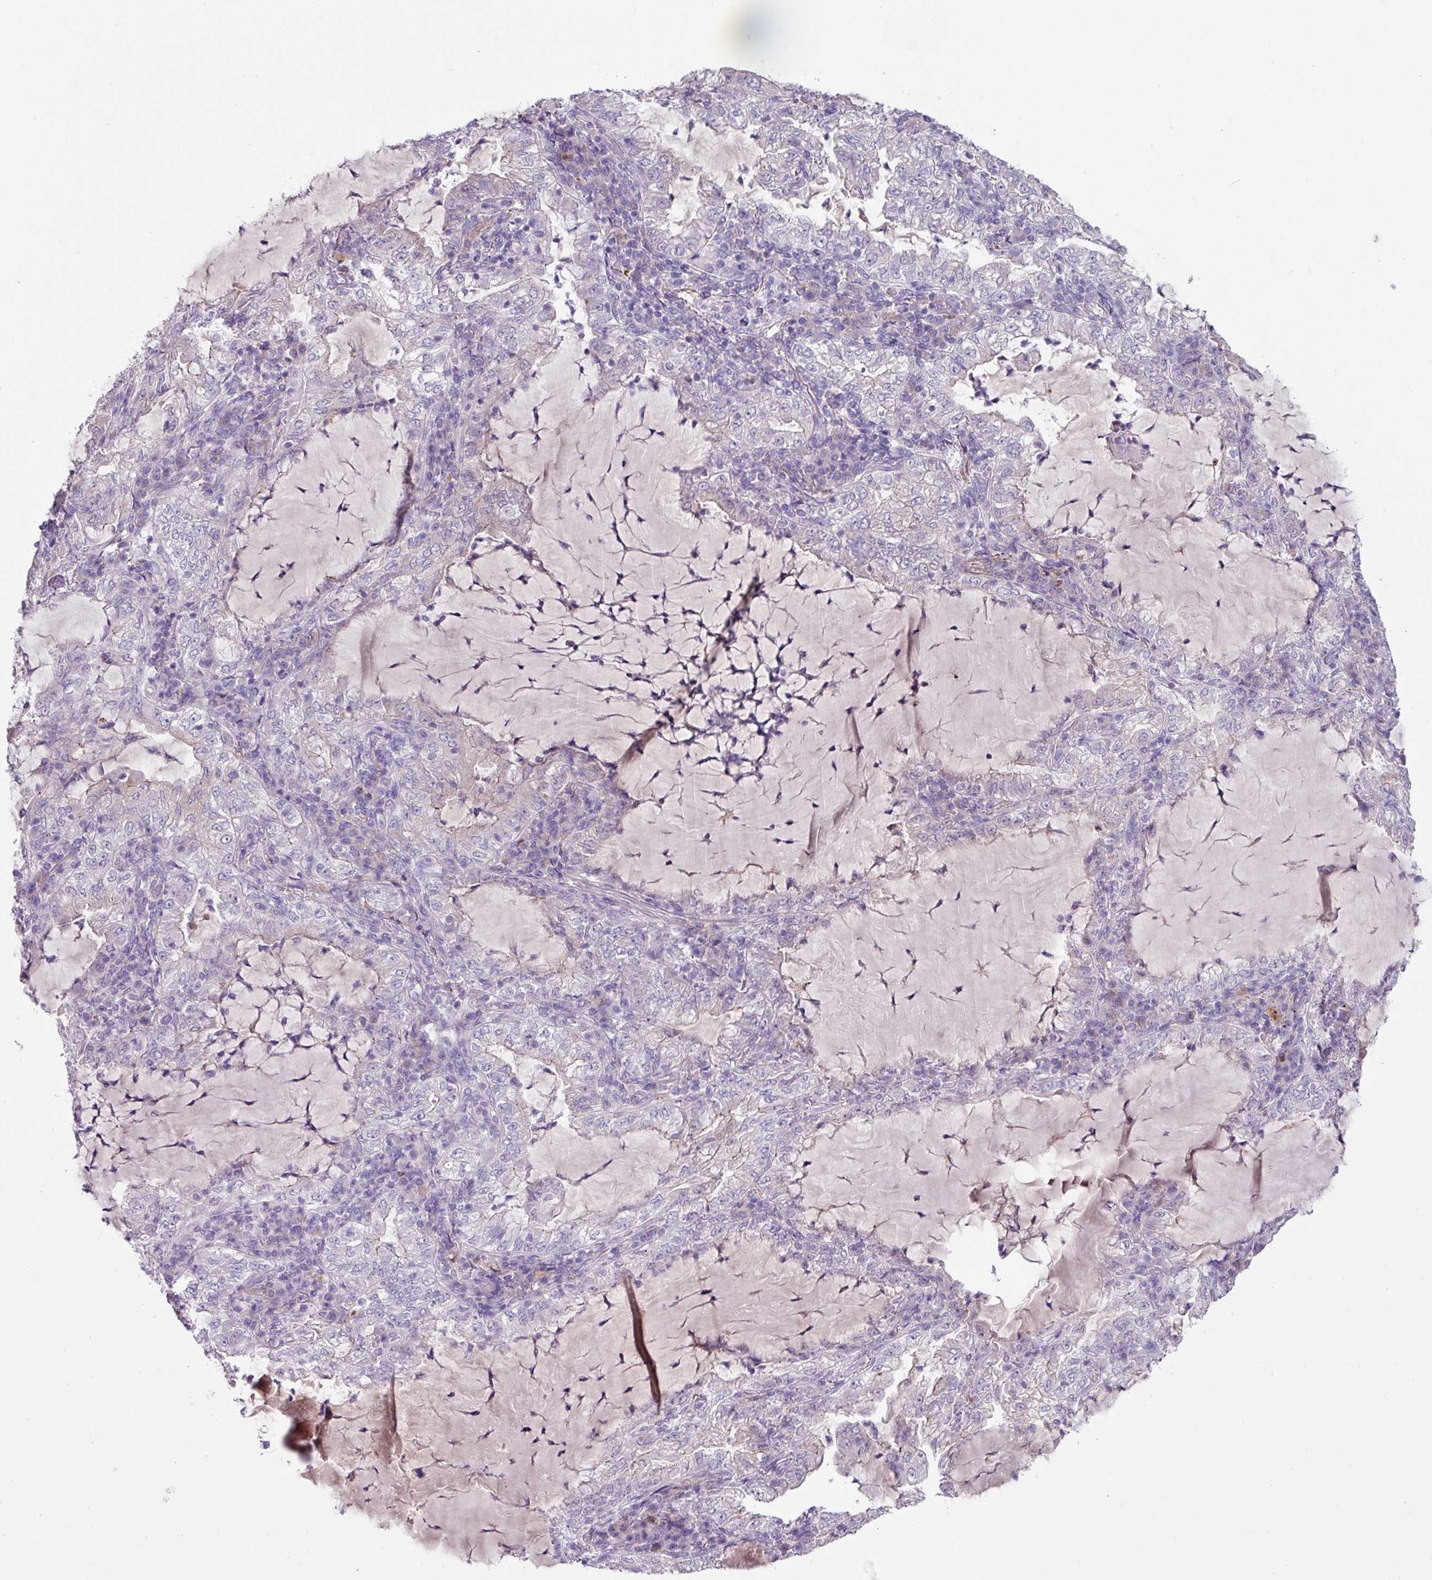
{"staining": {"intensity": "negative", "quantity": "none", "location": "none"}, "tissue": "lung cancer", "cell_type": "Tumor cells", "image_type": "cancer", "snomed": [{"axis": "morphology", "description": "Adenocarcinoma, NOS"}, {"axis": "topography", "description": "Lung"}], "caption": "IHC image of lung cancer stained for a protein (brown), which exhibits no staining in tumor cells.", "gene": "IQCJ", "patient": {"sex": "female", "age": 73}}